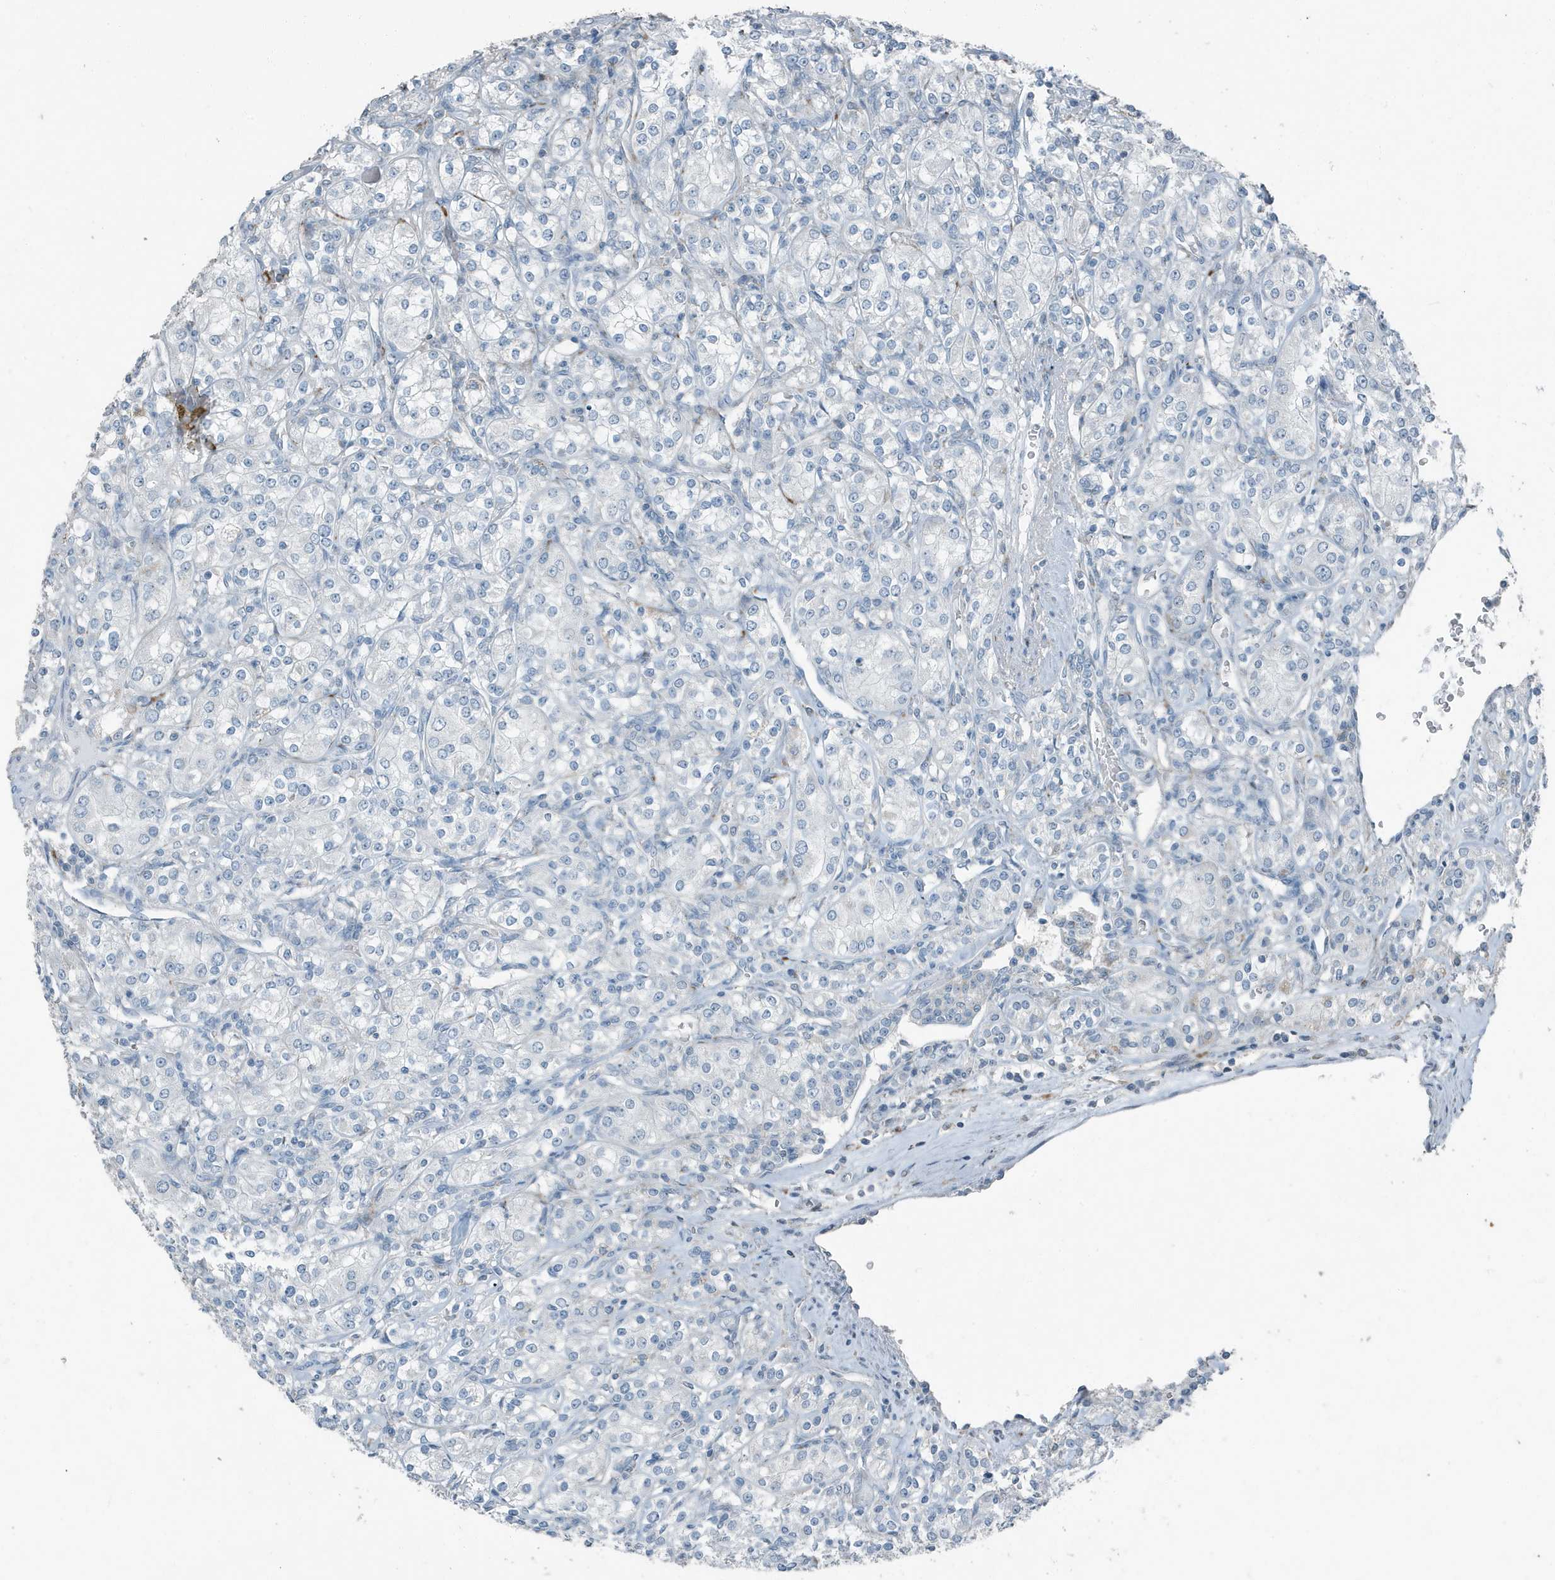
{"staining": {"intensity": "negative", "quantity": "none", "location": "none"}, "tissue": "renal cancer", "cell_type": "Tumor cells", "image_type": "cancer", "snomed": [{"axis": "morphology", "description": "Adenocarcinoma, NOS"}, {"axis": "topography", "description": "Kidney"}], "caption": "A high-resolution micrograph shows IHC staining of renal cancer (adenocarcinoma), which reveals no significant staining in tumor cells.", "gene": "FAM162A", "patient": {"sex": "male", "age": 77}}